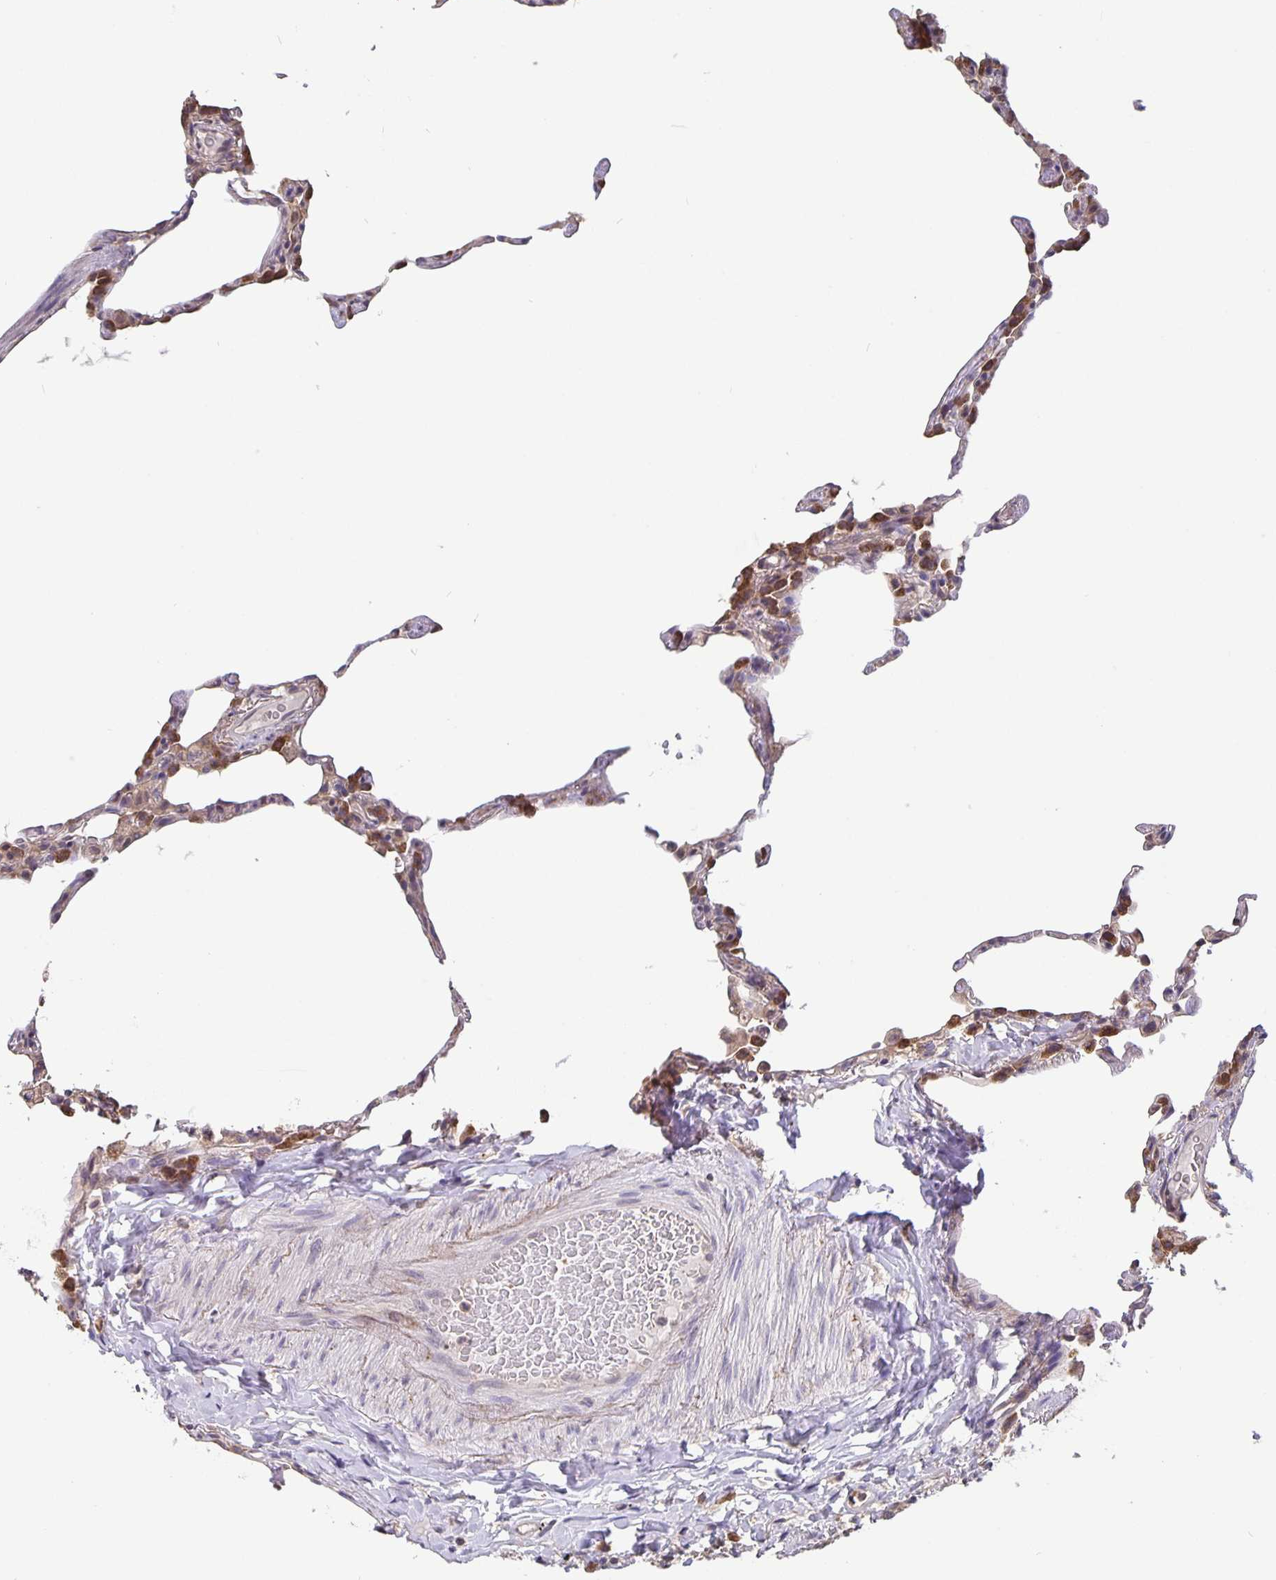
{"staining": {"intensity": "weak", "quantity": "<25%", "location": "cytoplasmic/membranous"}, "tissue": "lung", "cell_type": "Alveolar cells", "image_type": "normal", "snomed": [{"axis": "morphology", "description": "Normal tissue, NOS"}, {"axis": "topography", "description": "Lung"}], "caption": "A photomicrograph of human lung is negative for staining in alveolar cells. (Stains: DAB (3,3'-diaminobenzidine) immunohistochemistry with hematoxylin counter stain, Microscopy: brightfield microscopy at high magnification).", "gene": "FEM1C", "patient": {"sex": "female", "age": 57}}